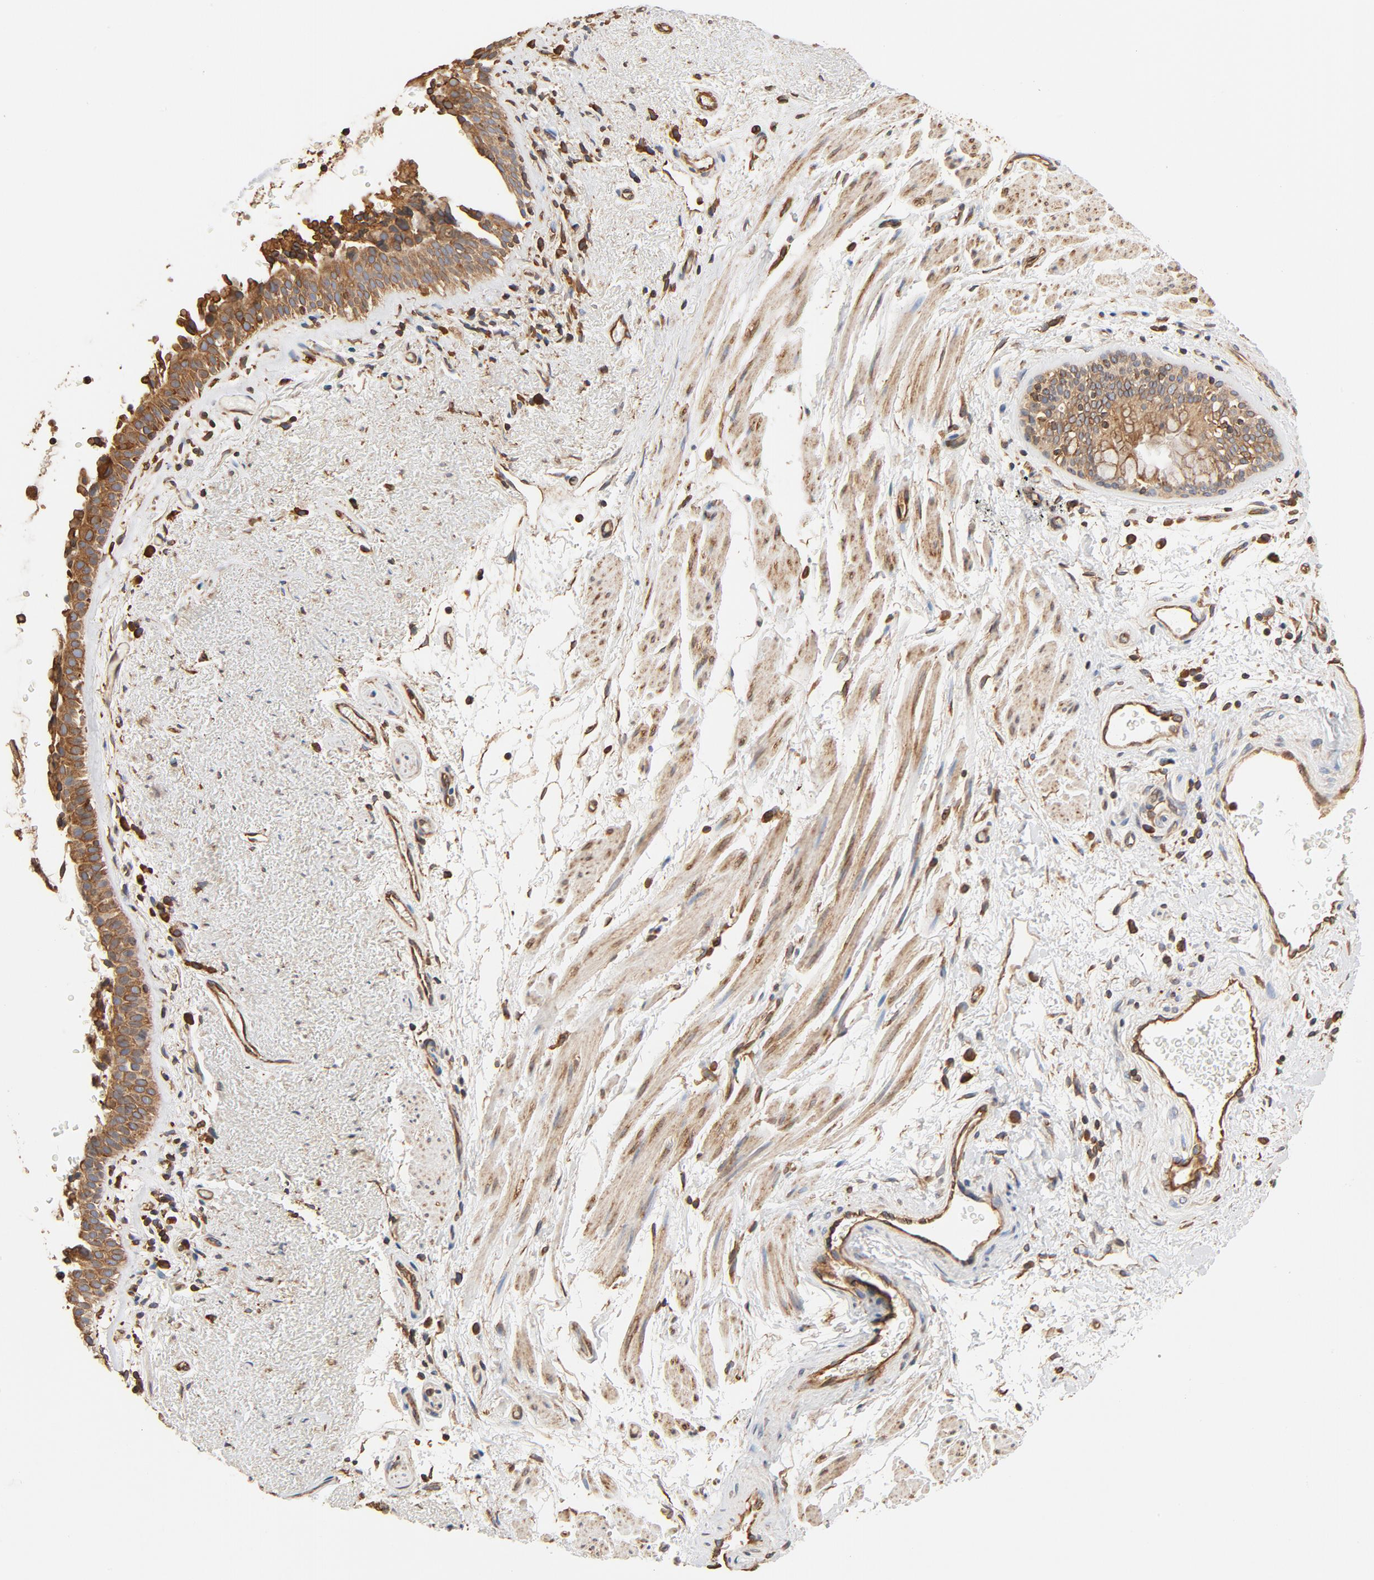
{"staining": {"intensity": "moderate", "quantity": ">75%", "location": "cytoplasmic/membranous"}, "tissue": "bronchus", "cell_type": "Respiratory epithelial cells", "image_type": "normal", "snomed": [{"axis": "morphology", "description": "Normal tissue, NOS"}, {"axis": "topography", "description": "Bronchus"}], "caption": "The immunohistochemical stain shows moderate cytoplasmic/membranous positivity in respiratory epithelial cells of normal bronchus.", "gene": "BCAP31", "patient": {"sex": "female", "age": 54}}